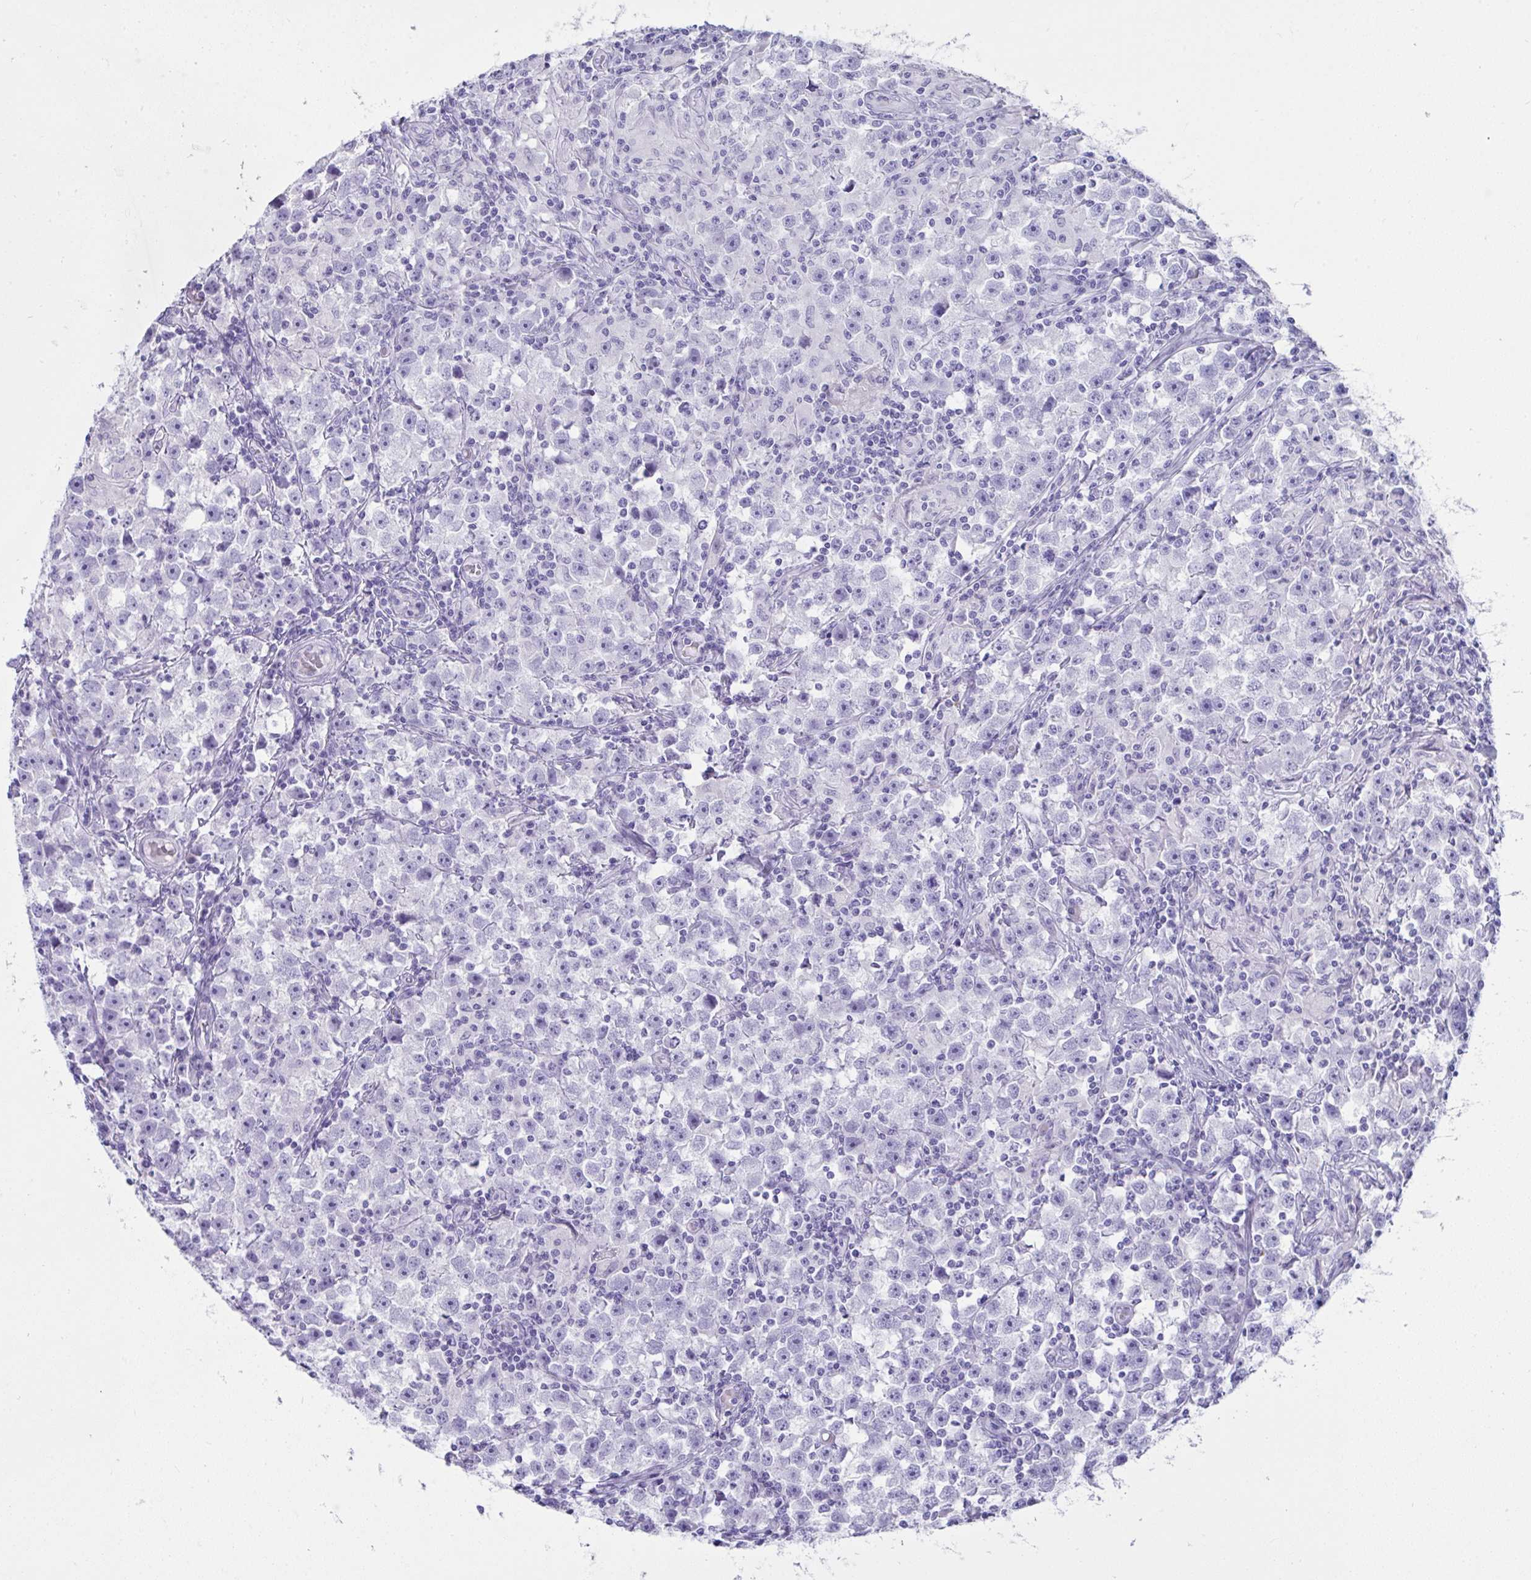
{"staining": {"intensity": "negative", "quantity": "none", "location": "none"}, "tissue": "testis cancer", "cell_type": "Tumor cells", "image_type": "cancer", "snomed": [{"axis": "morphology", "description": "Seminoma, NOS"}, {"axis": "topography", "description": "Testis"}], "caption": "Immunohistochemical staining of human seminoma (testis) exhibits no significant expression in tumor cells.", "gene": "PSCA", "patient": {"sex": "male", "age": 33}}